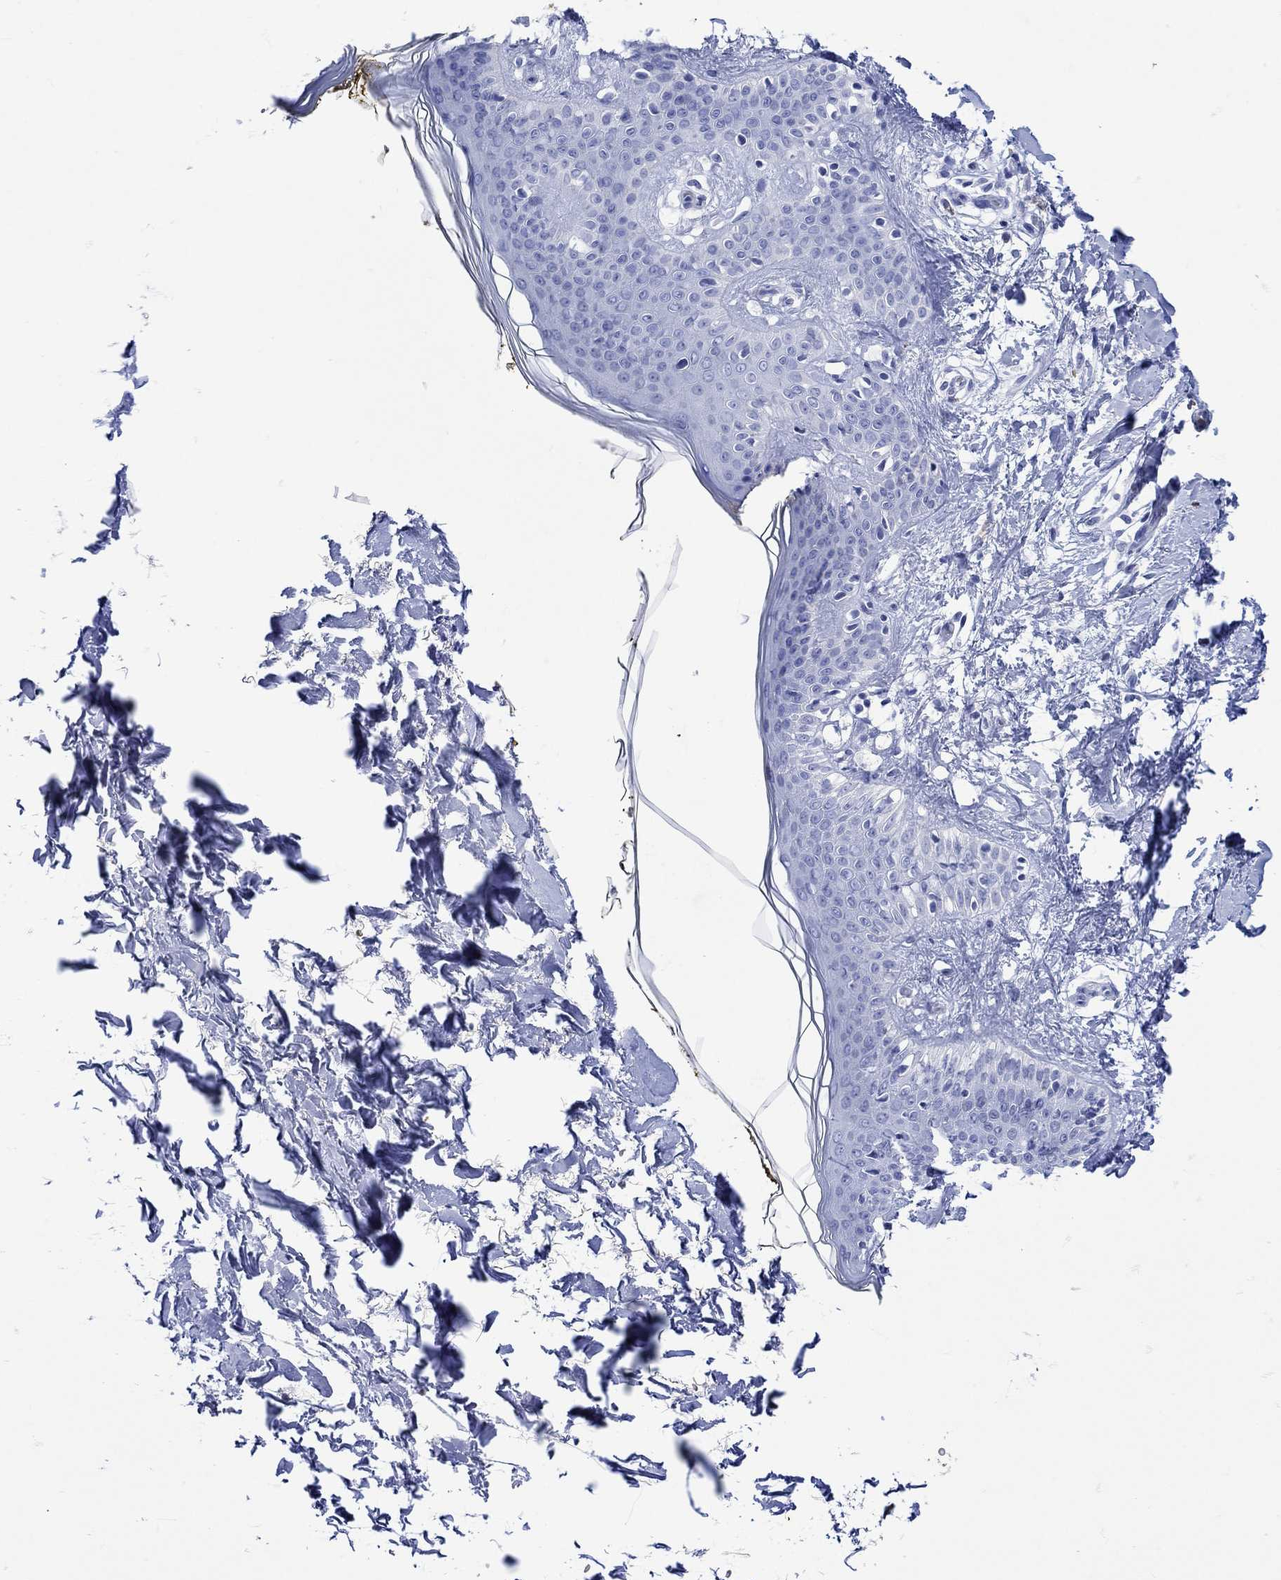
{"staining": {"intensity": "negative", "quantity": "none", "location": "none"}, "tissue": "skin", "cell_type": "Fibroblasts", "image_type": "normal", "snomed": [{"axis": "morphology", "description": "Normal tissue, NOS"}, {"axis": "topography", "description": "Skin"}], "caption": "Immunohistochemistry (IHC) micrograph of unremarkable human skin stained for a protein (brown), which demonstrates no positivity in fibroblasts.", "gene": "LINGO3", "patient": {"sex": "female", "age": 34}}